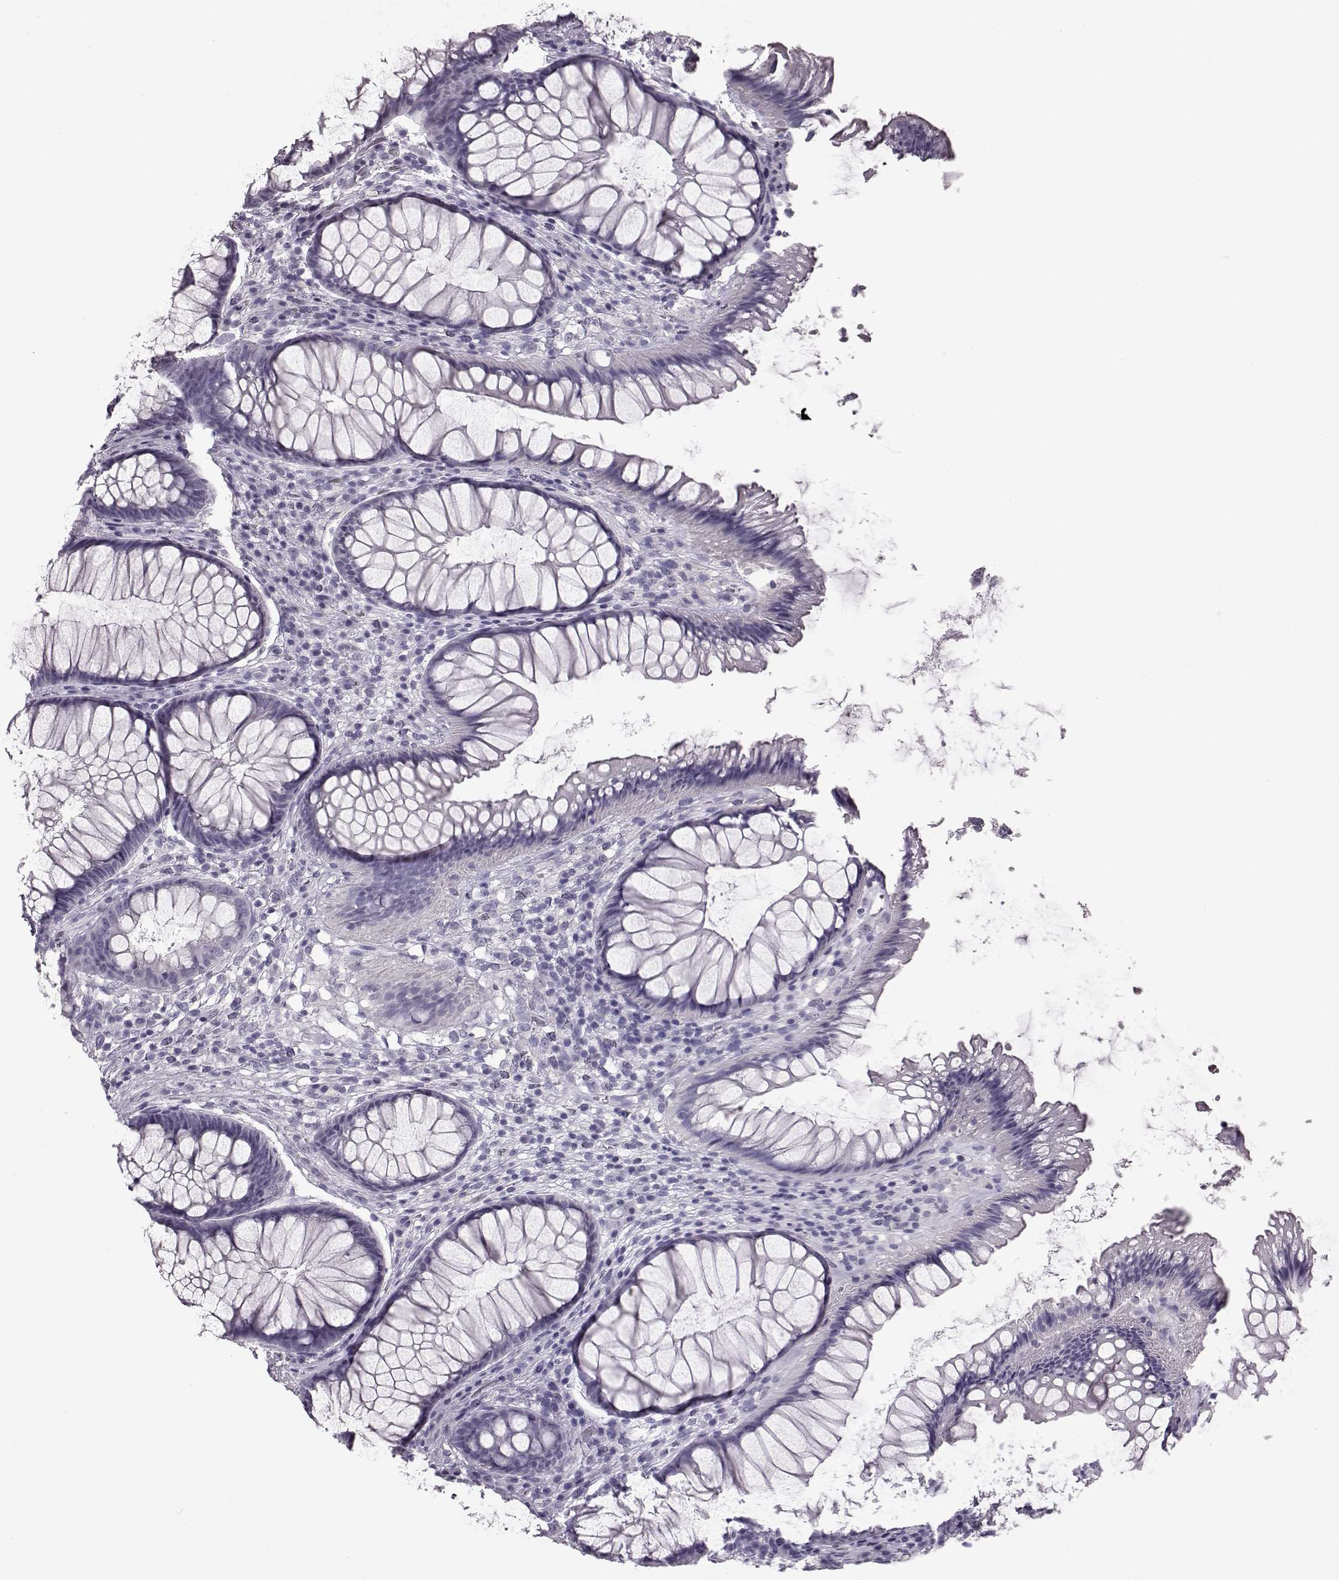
{"staining": {"intensity": "negative", "quantity": "none", "location": "none"}, "tissue": "rectum", "cell_type": "Glandular cells", "image_type": "normal", "snomed": [{"axis": "morphology", "description": "Normal tissue, NOS"}, {"axis": "topography", "description": "Smooth muscle"}, {"axis": "topography", "description": "Rectum"}], "caption": "This is an immunohistochemistry micrograph of unremarkable rectum. There is no expression in glandular cells.", "gene": "TCHHL1", "patient": {"sex": "male", "age": 53}}